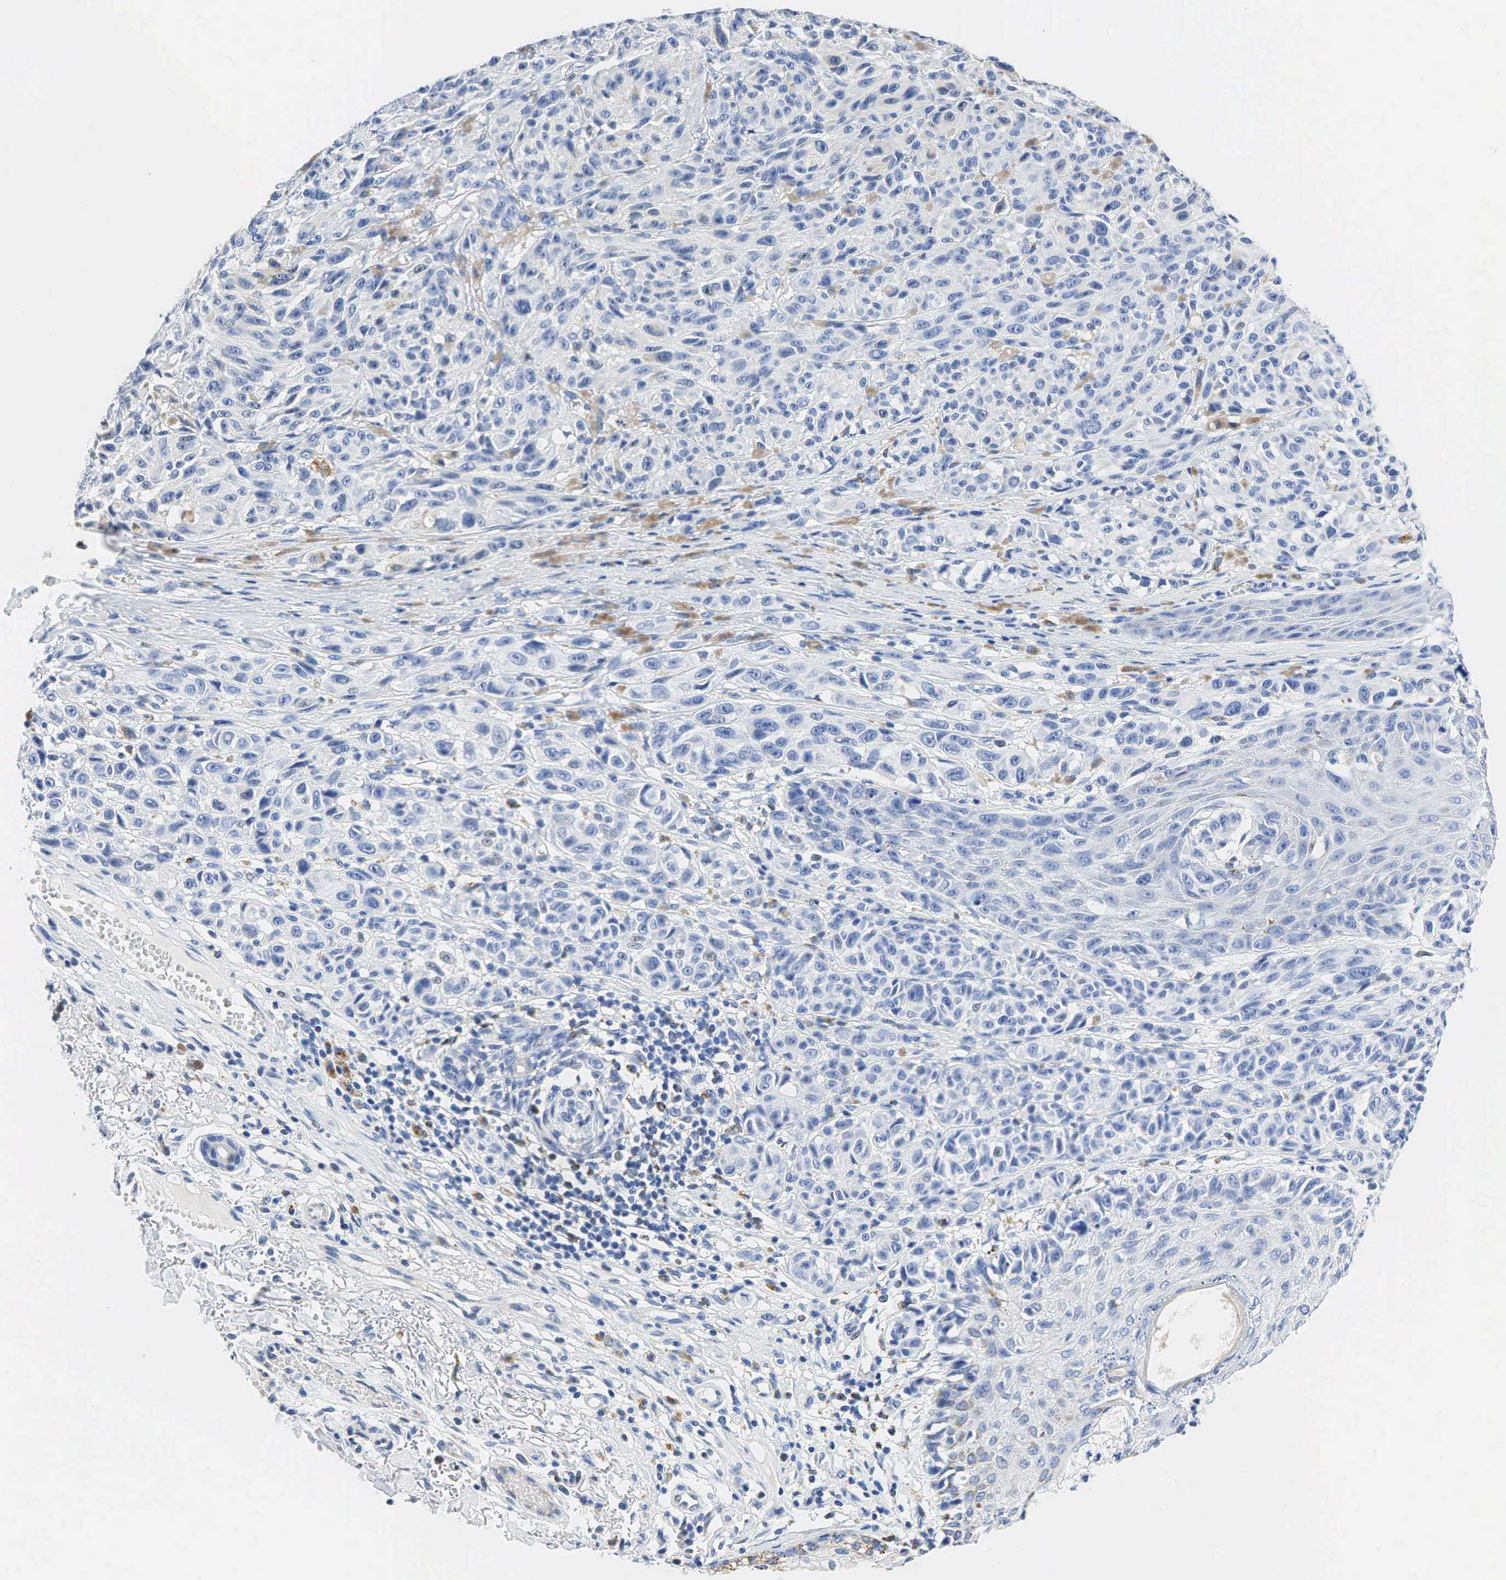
{"staining": {"intensity": "negative", "quantity": "none", "location": "none"}, "tissue": "melanoma", "cell_type": "Tumor cells", "image_type": "cancer", "snomed": [{"axis": "morphology", "description": "Malignant melanoma, NOS"}, {"axis": "topography", "description": "Skin"}], "caption": "A high-resolution photomicrograph shows immunohistochemistry staining of melanoma, which exhibits no significant staining in tumor cells. Brightfield microscopy of IHC stained with DAB (brown) and hematoxylin (blue), captured at high magnification.", "gene": "SYP", "patient": {"sex": "male", "age": 70}}